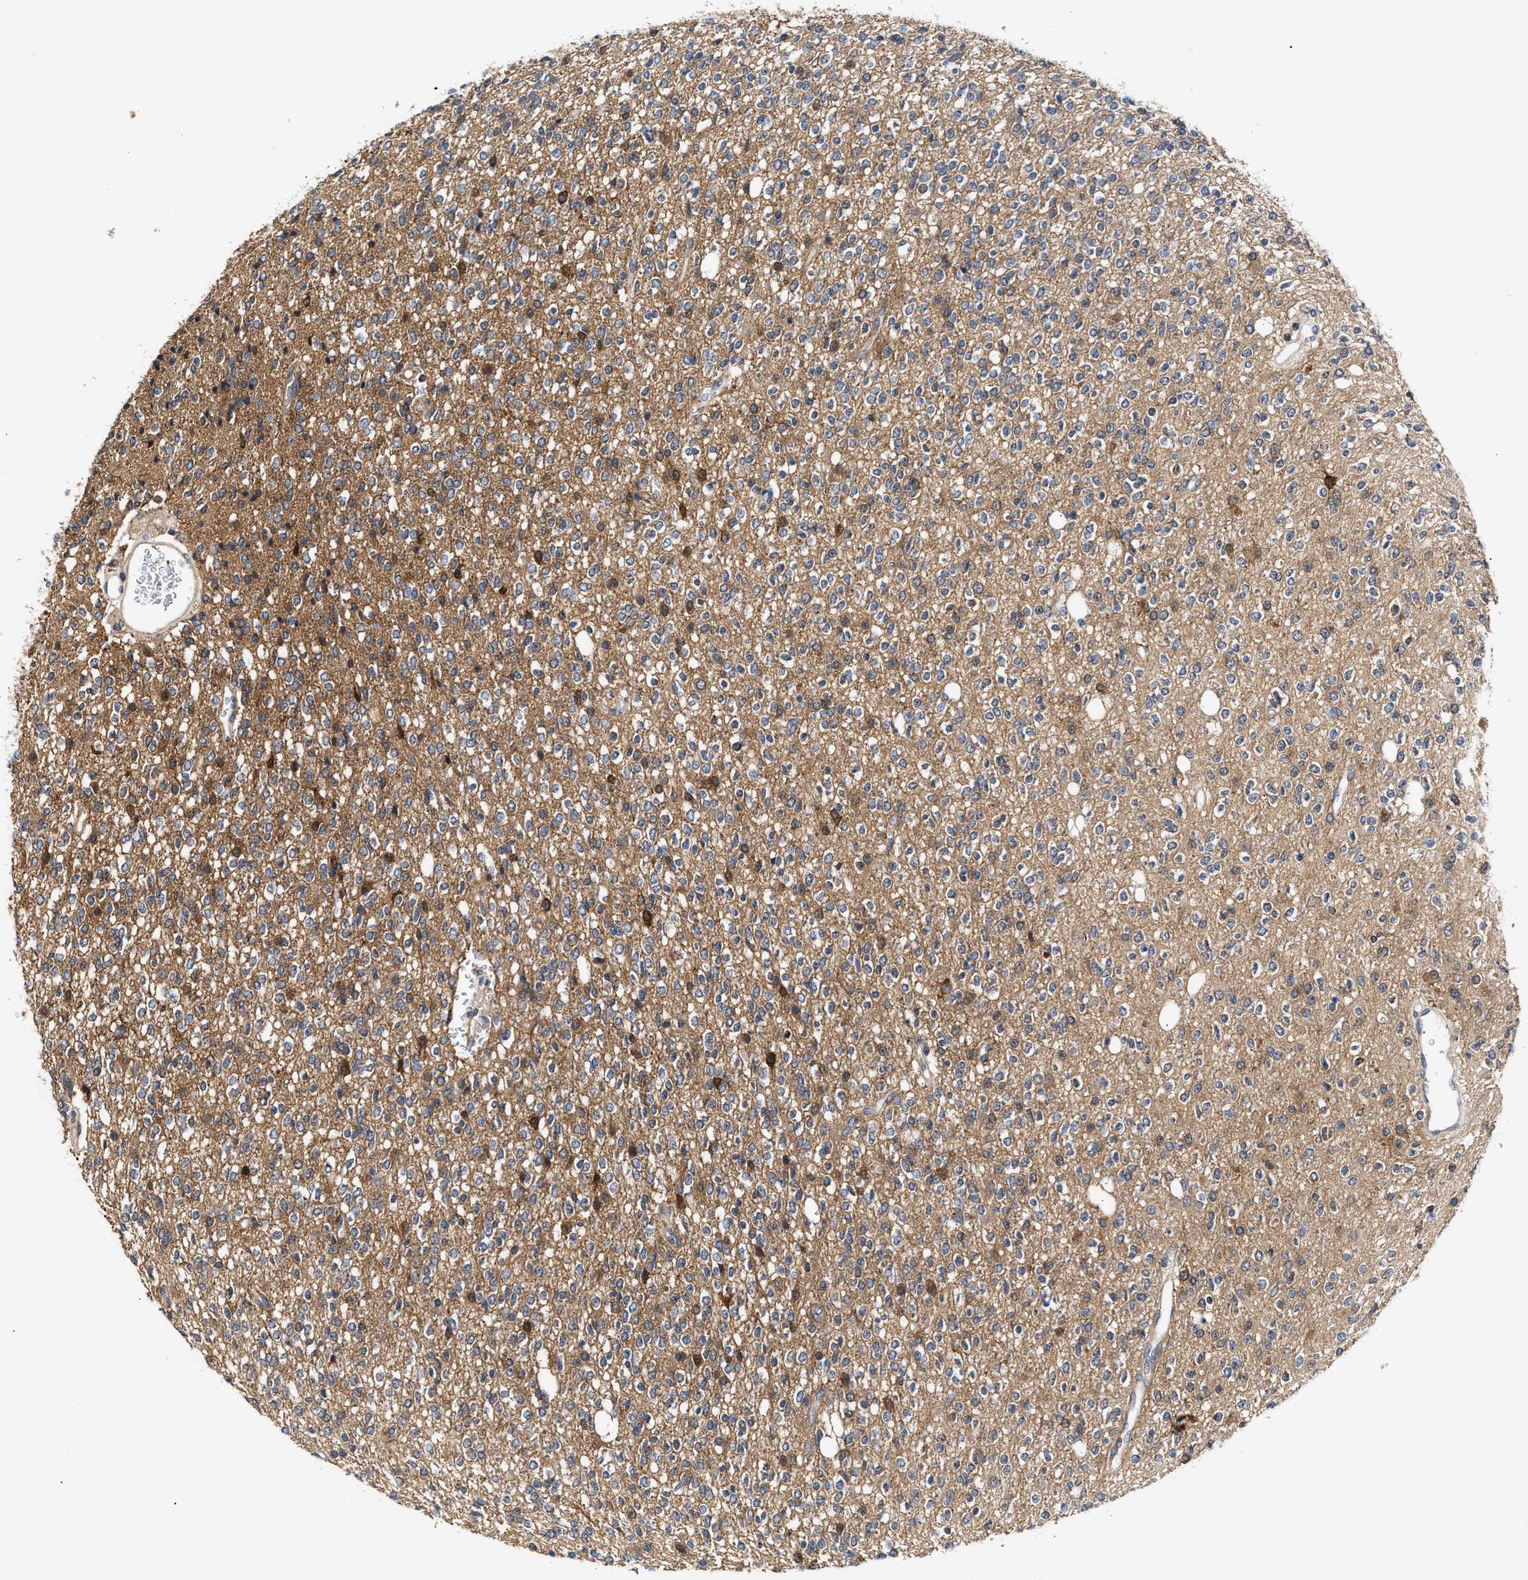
{"staining": {"intensity": "negative", "quantity": "none", "location": "none"}, "tissue": "glioma", "cell_type": "Tumor cells", "image_type": "cancer", "snomed": [{"axis": "morphology", "description": "Glioma, malignant, High grade"}, {"axis": "topography", "description": "Brain"}], "caption": "DAB immunohistochemical staining of human malignant high-grade glioma demonstrates no significant positivity in tumor cells.", "gene": "CLIP2", "patient": {"sex": "male", "age": 34}}